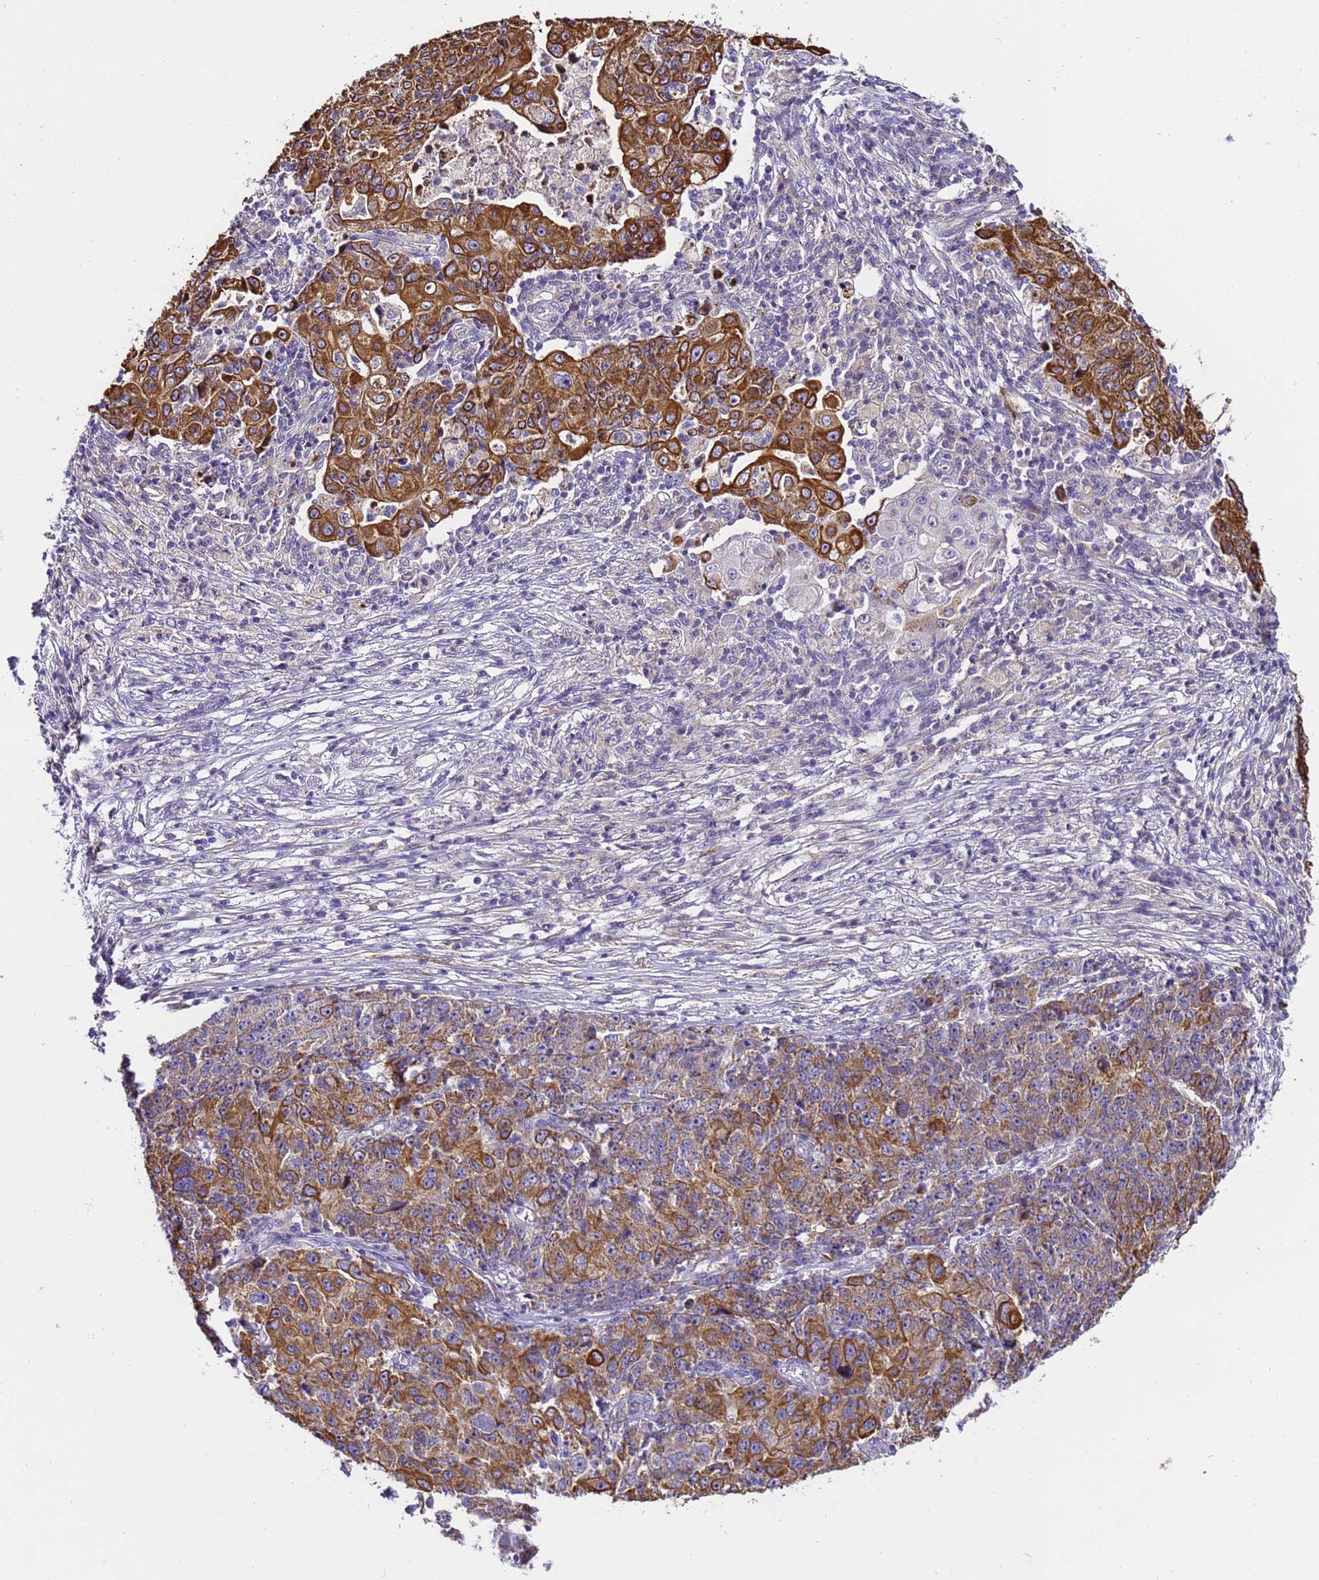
{"staining": {"intensity": "strong", "quantity": ">75%", "location": "cytoplasmic/membranous"}, "tissue": "ovarian cancer", "cell_type": "Tumor cells", "image_type": "cancer", "snomed": [{"axis": "morphology", "description": "Carcinoma, endometroid"}, {"axis": "topography", "description": "Ovary"}], "caption": "Human ovarian endometroid carcinoma stained with a brown dye reveals strong cytoplasmic/membranous positive expression in approximately >75% of tumor cells.", "gene": "PIEZO2", "patient": {"sex": "female", "age": 42}}